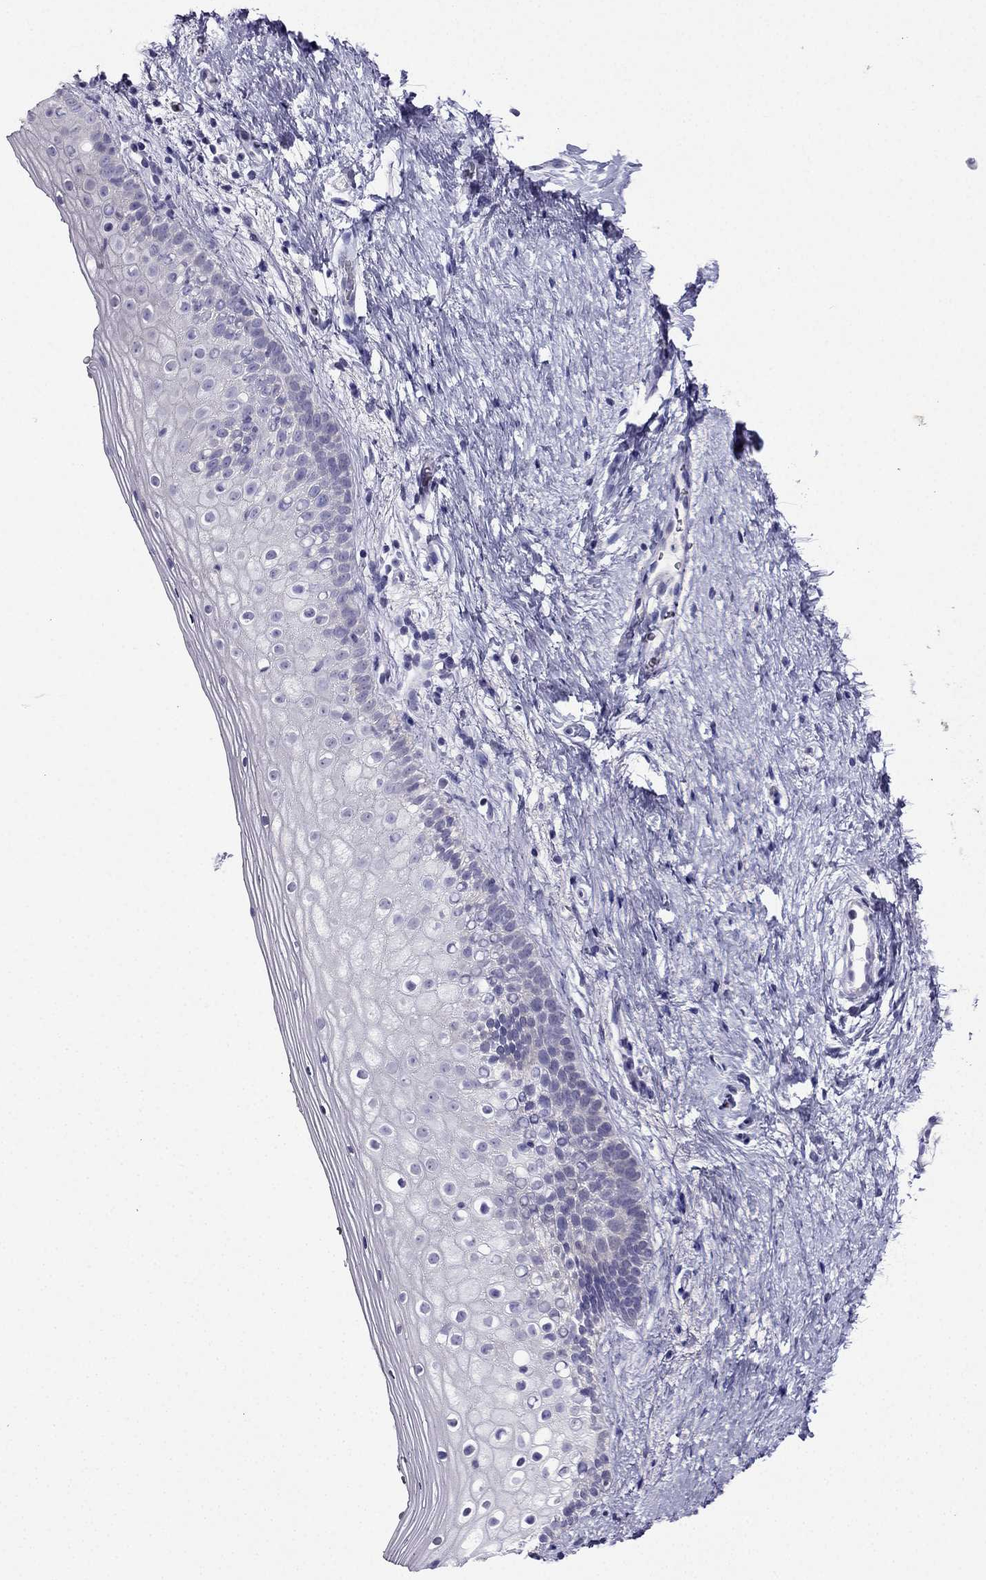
{"staining": {"intensity": "negative", "quantity": "none", "location": "none"}, "tissue": "vagina", "cell_type": "Squamous epithelial cells", "image_type": "normal", "snomed": [{"axis": "morphology", "description": "Normal tissue, NOS"}, {"axis": "topography", "description": "Vagina"}], "caption": "The photomicrograph reveals no staining of squamous epithelial cells in unremarkable vagina.", "gene": "KCNJ10", "patient": {"sex": "female", "age": 47}}